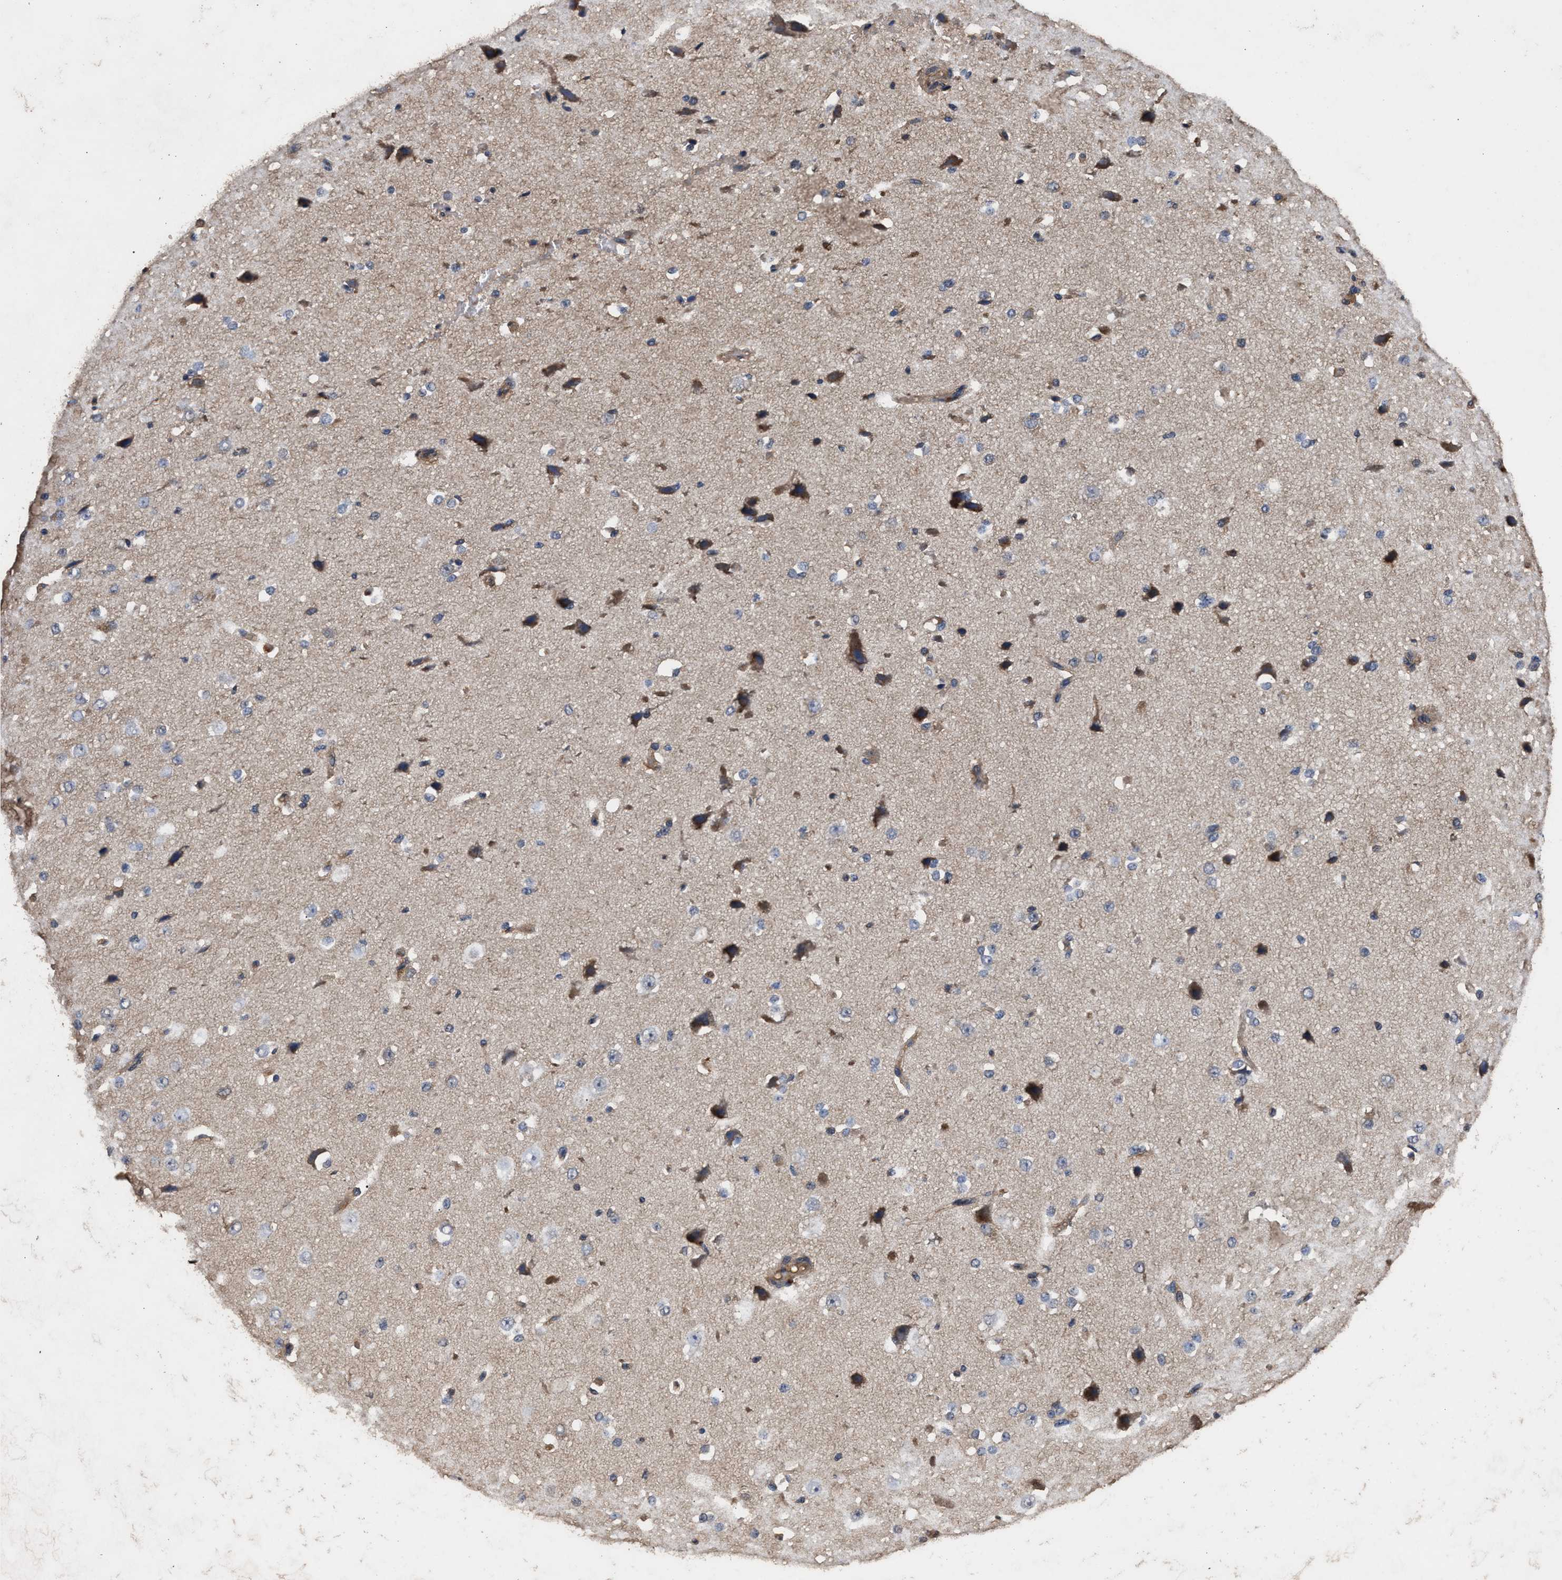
{"staining": {"intensity": "moderate", "quantity": ">75%", "location": "cytoplasmic/membranous"}, "tissue": "cerebral cortex", "cell_type": "Endothelial cells", "image_type": "normal", "snomed": [{"axis": "morphology", "description": "Normal tissue, NOS"}, {"axis": "morphology", "description": "Developmental malformation"}, {"axis": "topography", "description": "Cerebral cortex"}], "caption": "This micrograph displays IHC staining of benign human cerebral cortex, with medium moderate cytoplasmic/membranous positivity in approximately >75% of endothelial cells.", "gene": "ENSG00000286112", "patient": {"sex": "female", "age": 30}}